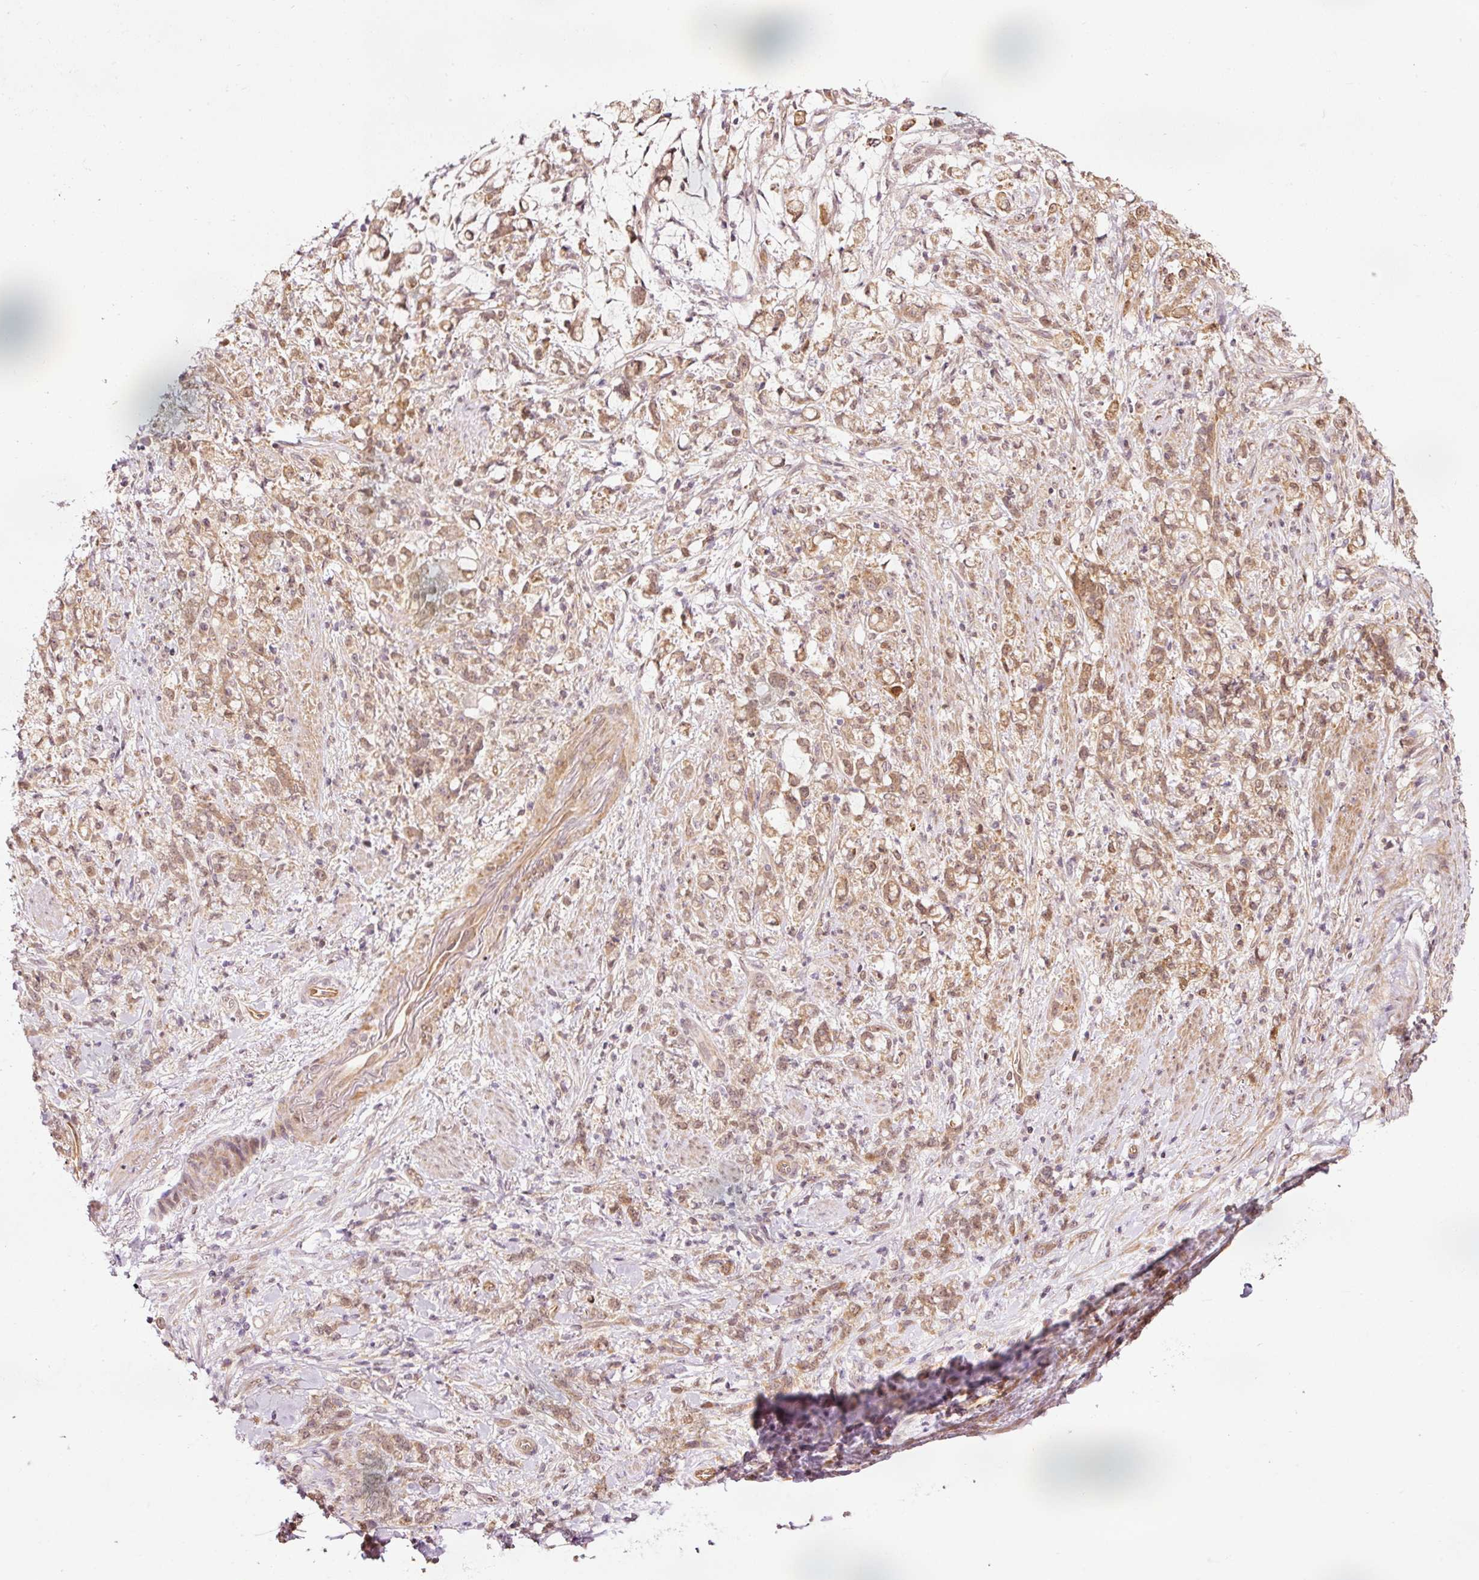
{"staining": {"intensity": "moderate", "quantity": ">75%", "location": "cytoplasmic/membranous,nuclear"}, "tissue": "stomach cancer", "cell_type": "Tumor cells", "image_type": "cancer", "snomed": [{"axis": "morphology", "description": "Adenocarcinoma, NOS"}, {"axis": "topography", "description": "Stomach"}], "caption": "The immunohistochemical stain labels moderate cytoplasmic/membranous and nuclear staining in tumor cells of stomach adenocarcinoma tissue.", "gene": "FBXL14", "patient": {"sex": "female", "age": 60}}